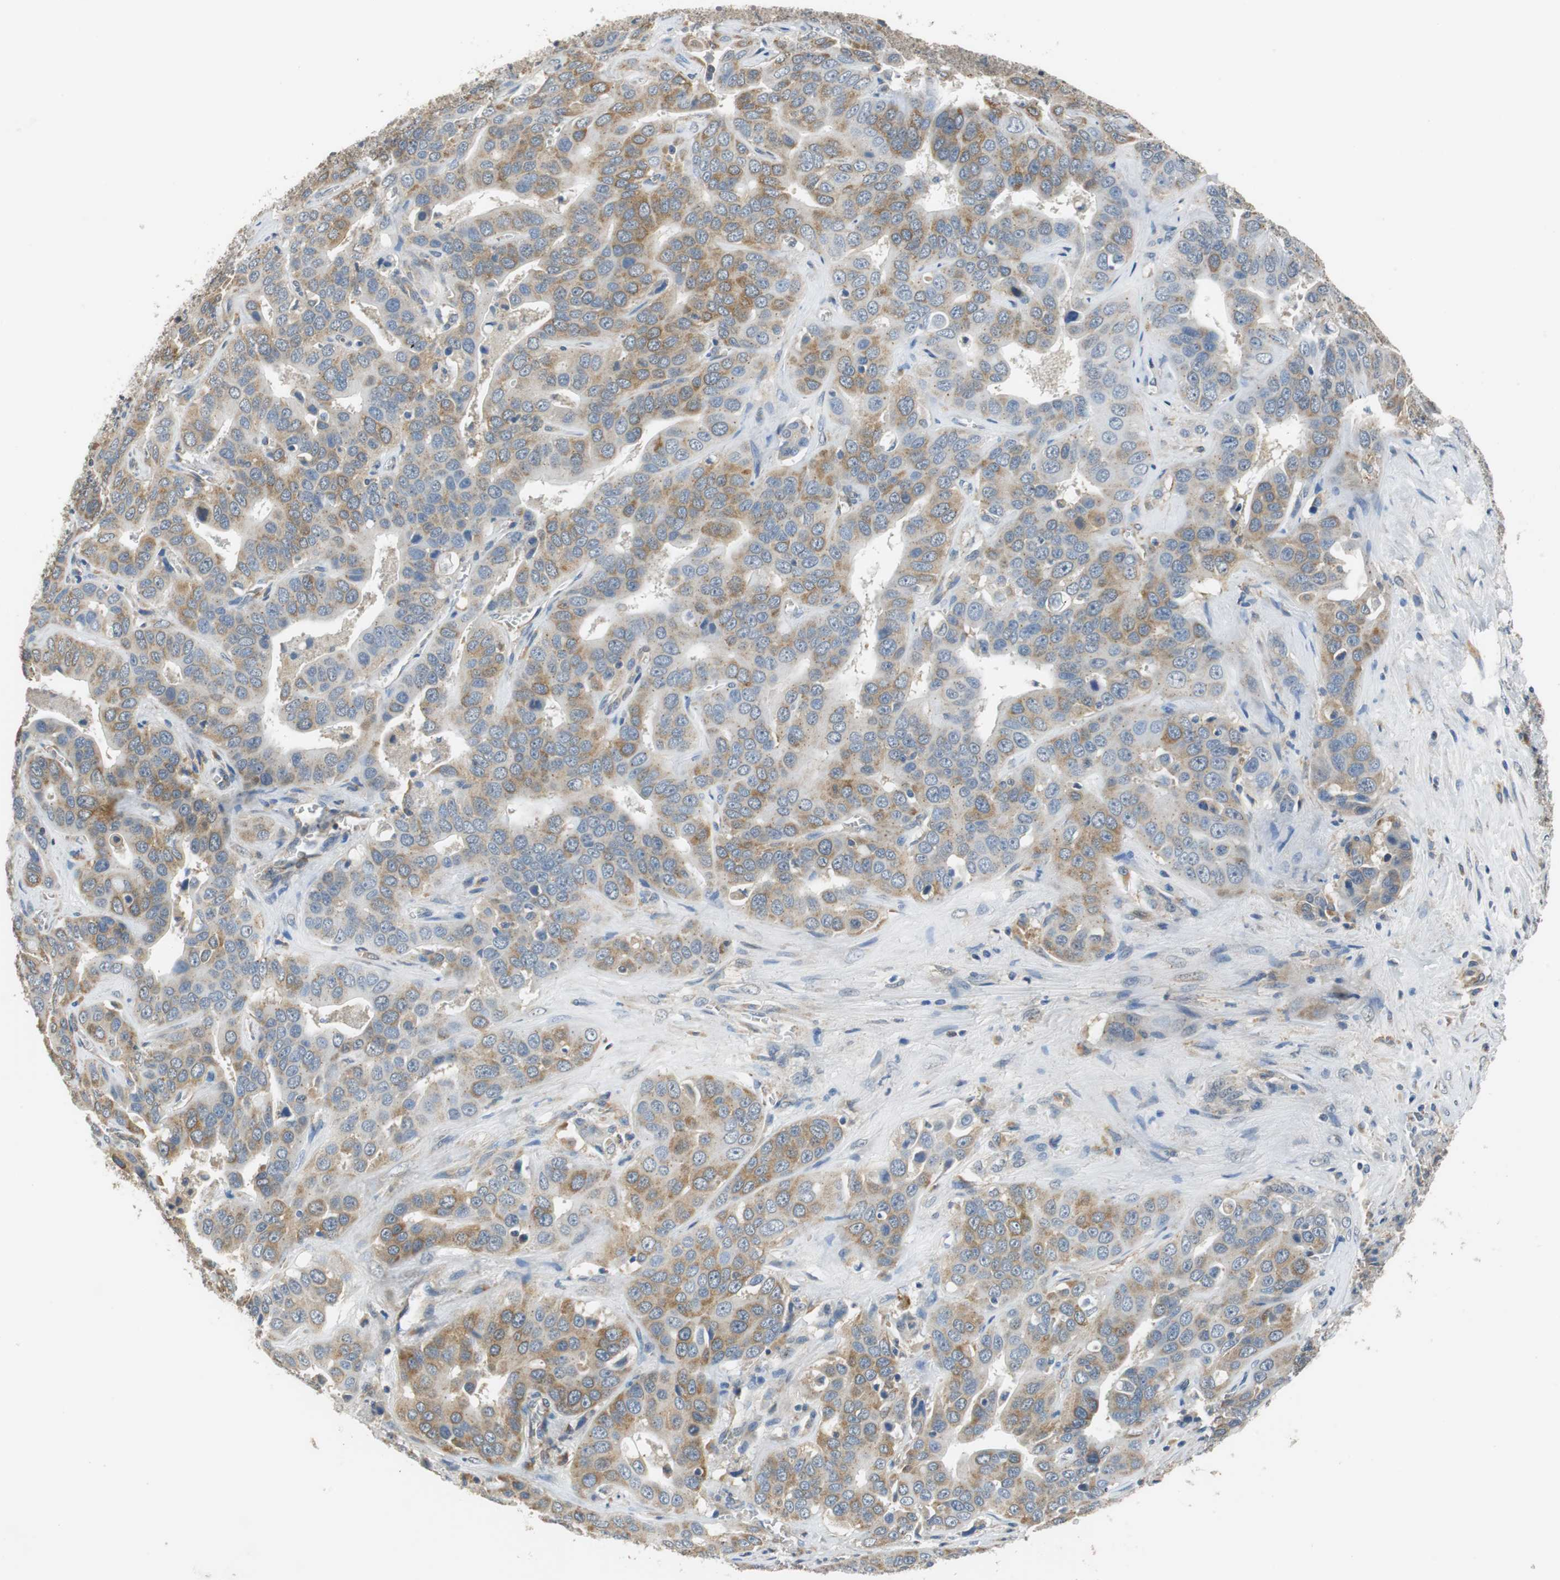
{"staining": {"intensity": "moderate", "quantity": ">75%", "location": "cytoplasmic/membranous"}, "tissue": "liver cancer", "cell_type": "Tumor cells", "image_type": "cancer", "snomed": [{"axis": "morphology", "description": "Cholangiocarcinoma"}, {"axis": "topography", "description": "Liver"}], "caption": "IHC (DAB (3,3'-diaminobenzidine)) staining of liver cholangiocarcinoma displays moderate cytoplasmic/membranous protein expression in about >75% of tumor cells.", "gene": "CNOT3", "patient": {"sex": "female", "age": 52}}